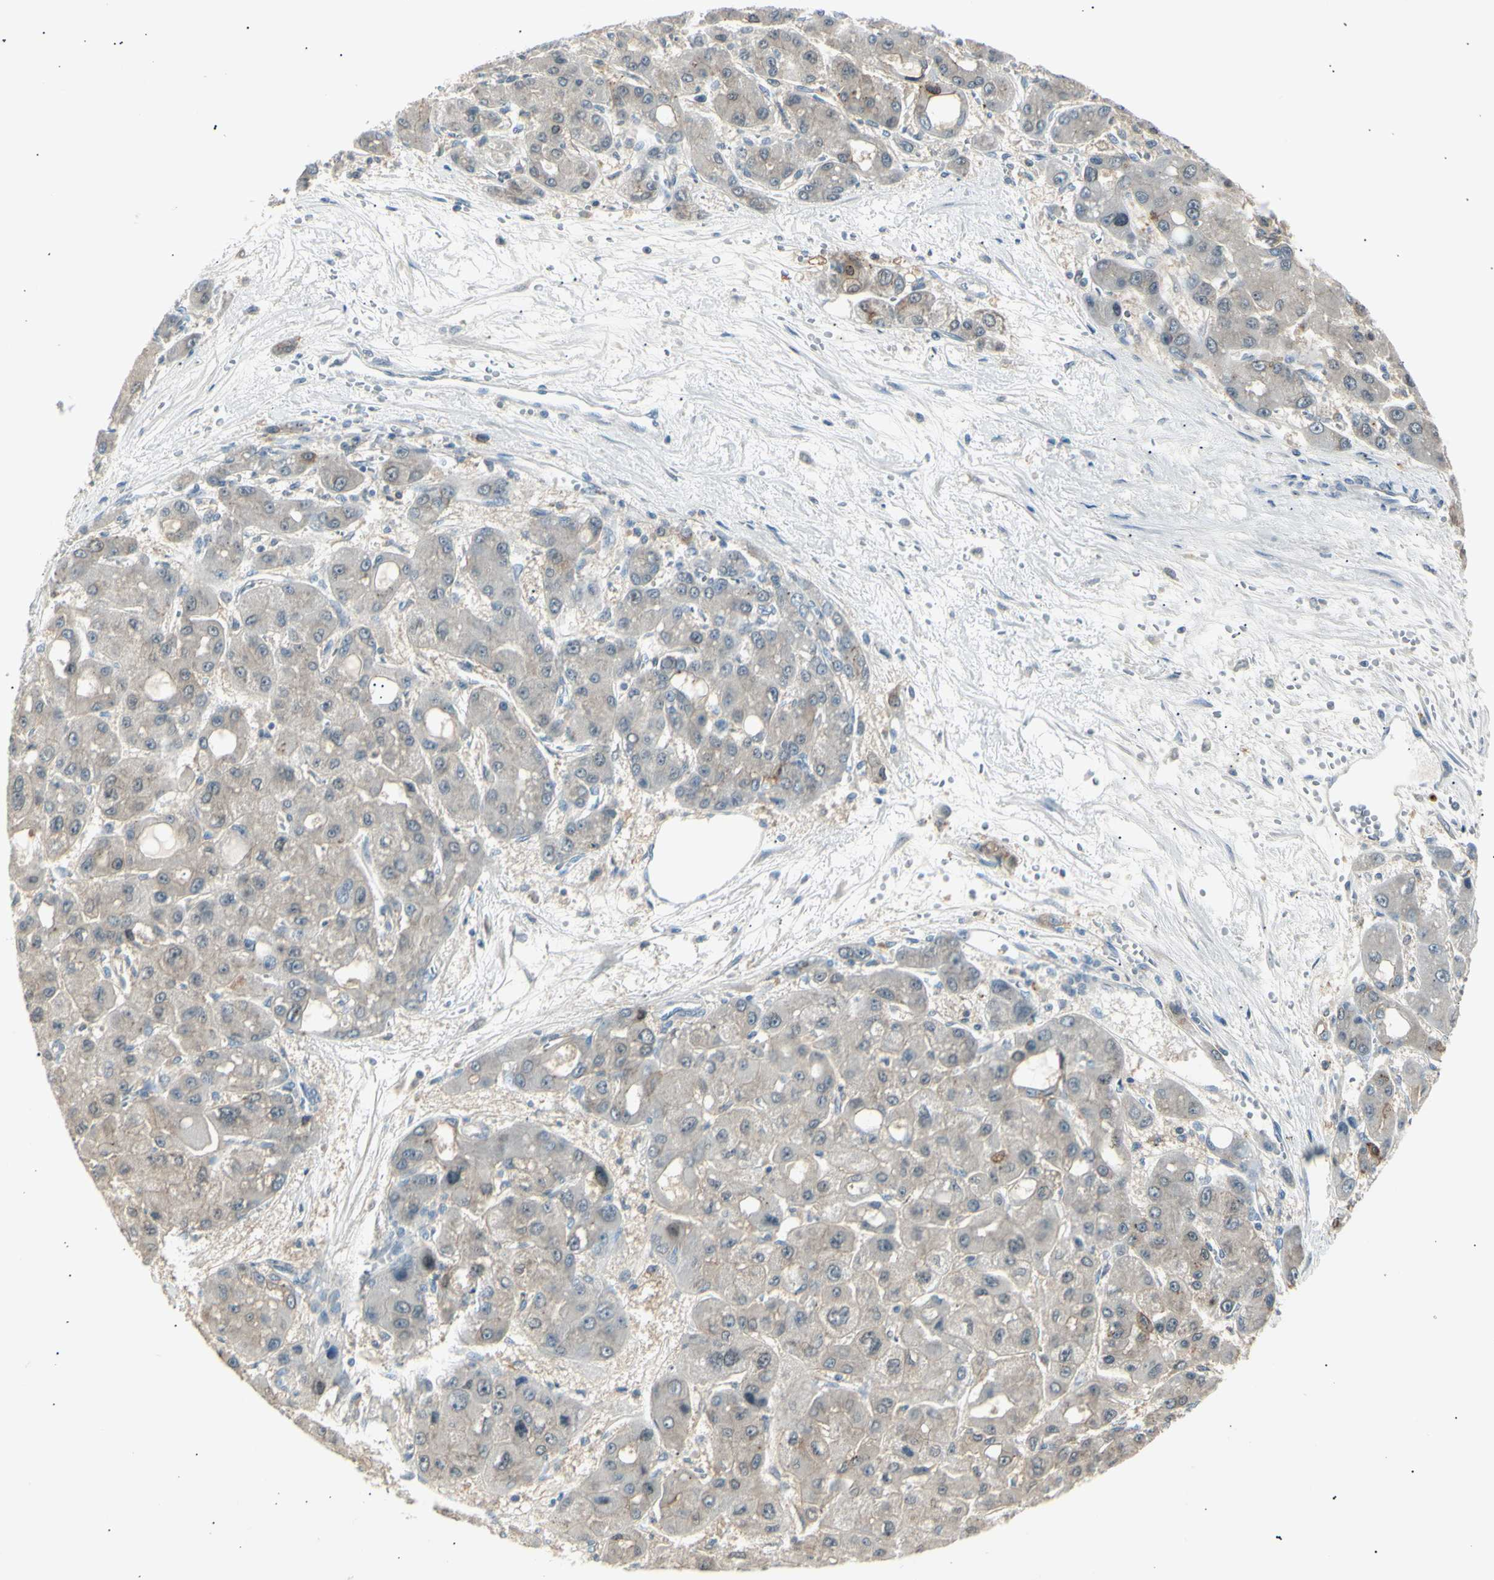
{"staining": {"intensity": "weak", "quantity": "25%-75%", "location": "cytoplasmic/membranous"}, "tissue": "liver cancer", "cell_type": "Tumor cells", "image_type": "cancer", "snomed": [{"axis": "morphology", "description": "Carcinoma, Hepatocellular, NOS"}, {"axis": "topography", "description": "Liver"}], "caption": "This photomicrograph demonstrates liver cancer (hepatocellular carcinoma) stained with immunohistochemistry (IHC) to label a protein in brown. The cytoplasmic/membranous of tumor cells show weak positivity for the protein. Nuclei are counter-stained blue.", "gene": "LHPP", "patient": {"sex": "male", "age": 55}}